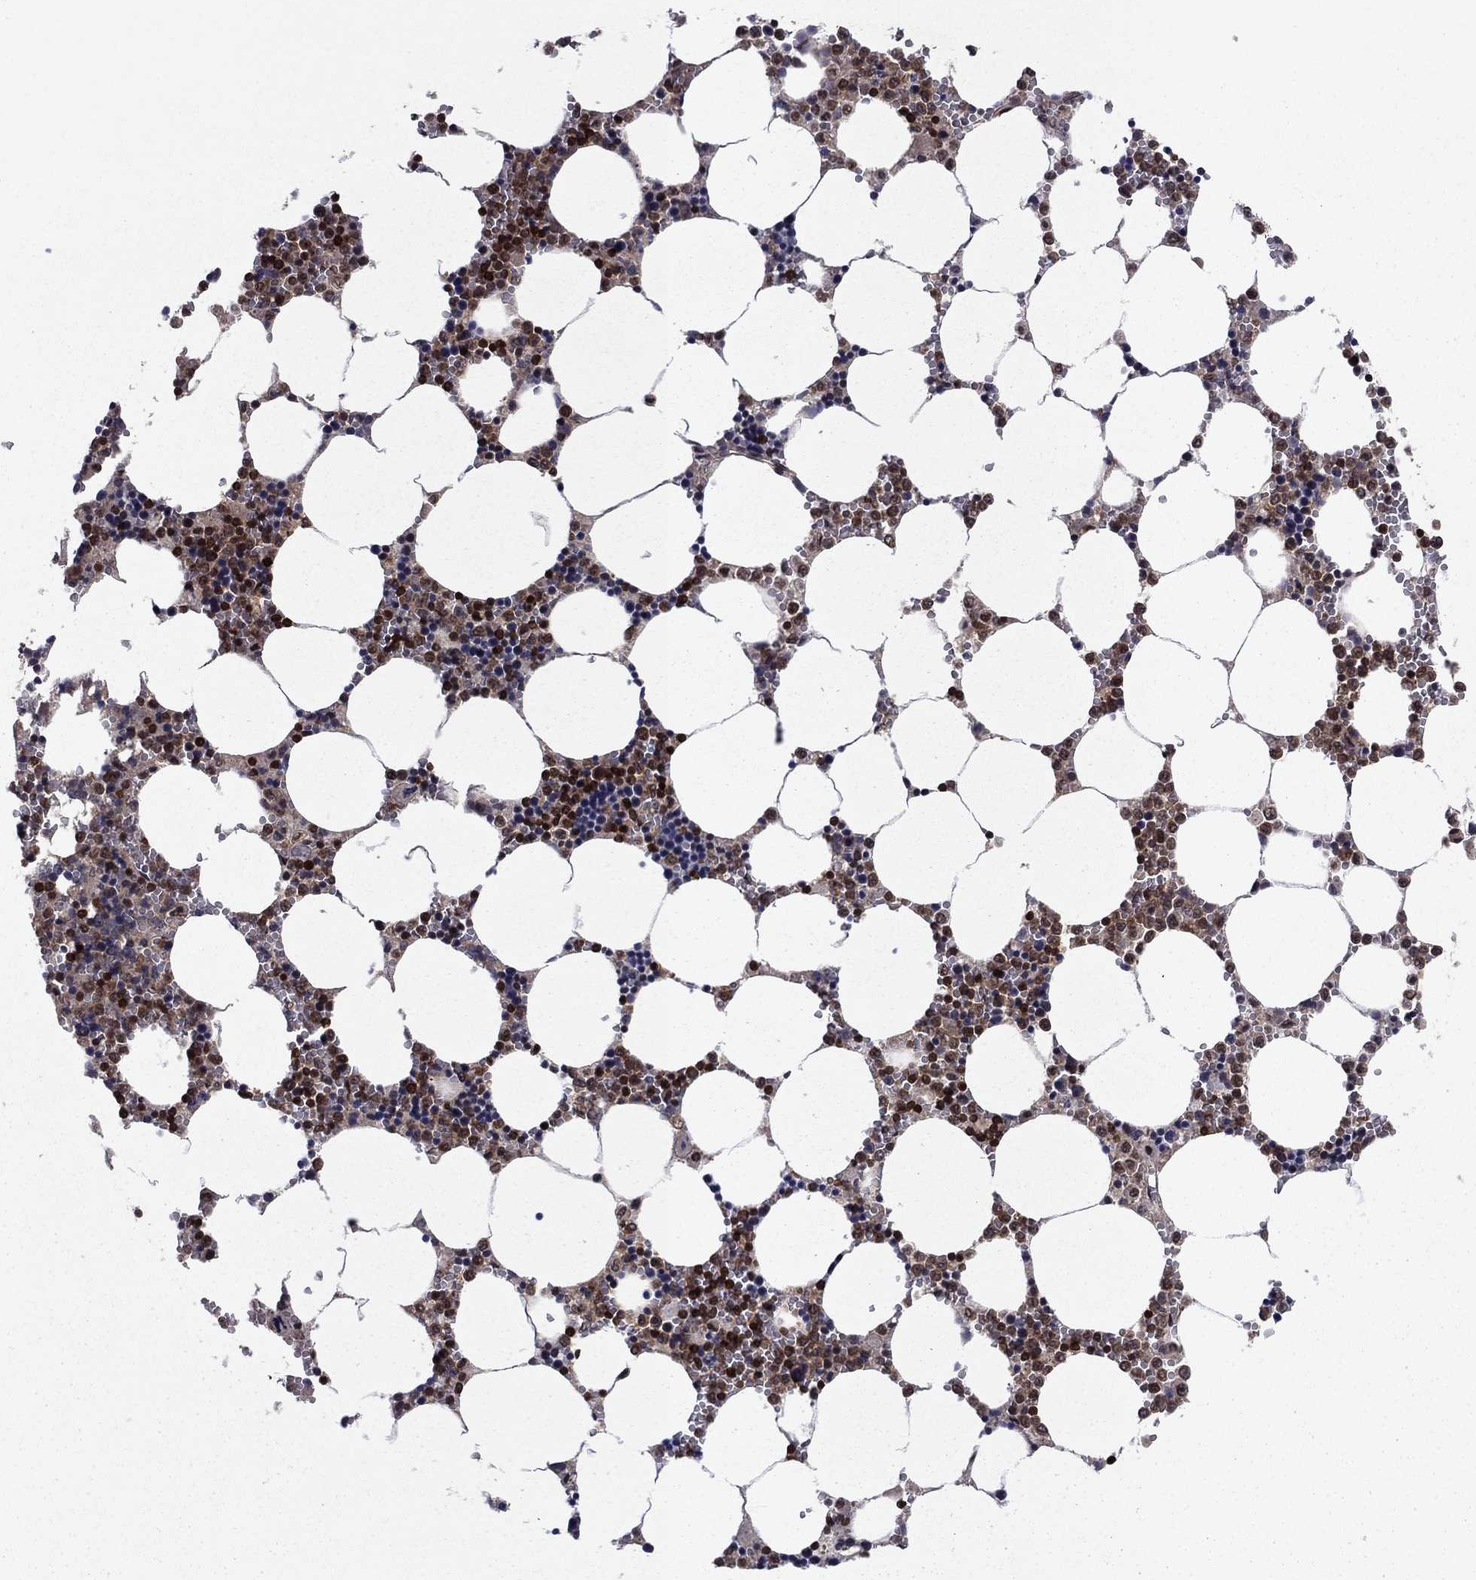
{"staining": {"intensity": "strong", "quantity": "25%-75%", "location": "nuclear"}, "tissue": "bone marrow", "cell_type": "Hematopoietic cells", "image_type": "normal", "snomed": [{"axis": "morphology", "description": "Normal tissue, NOS"}, {"axis": "topography", "description": "Bone marrow"}], "caption": "A high amount of strong nuclear expression is present in about 25%-75% of hematopoietic cells in unremarkable bone marrow.", "gene": "SSX2IP", "patient": {"sex": "female", "age": 64}}